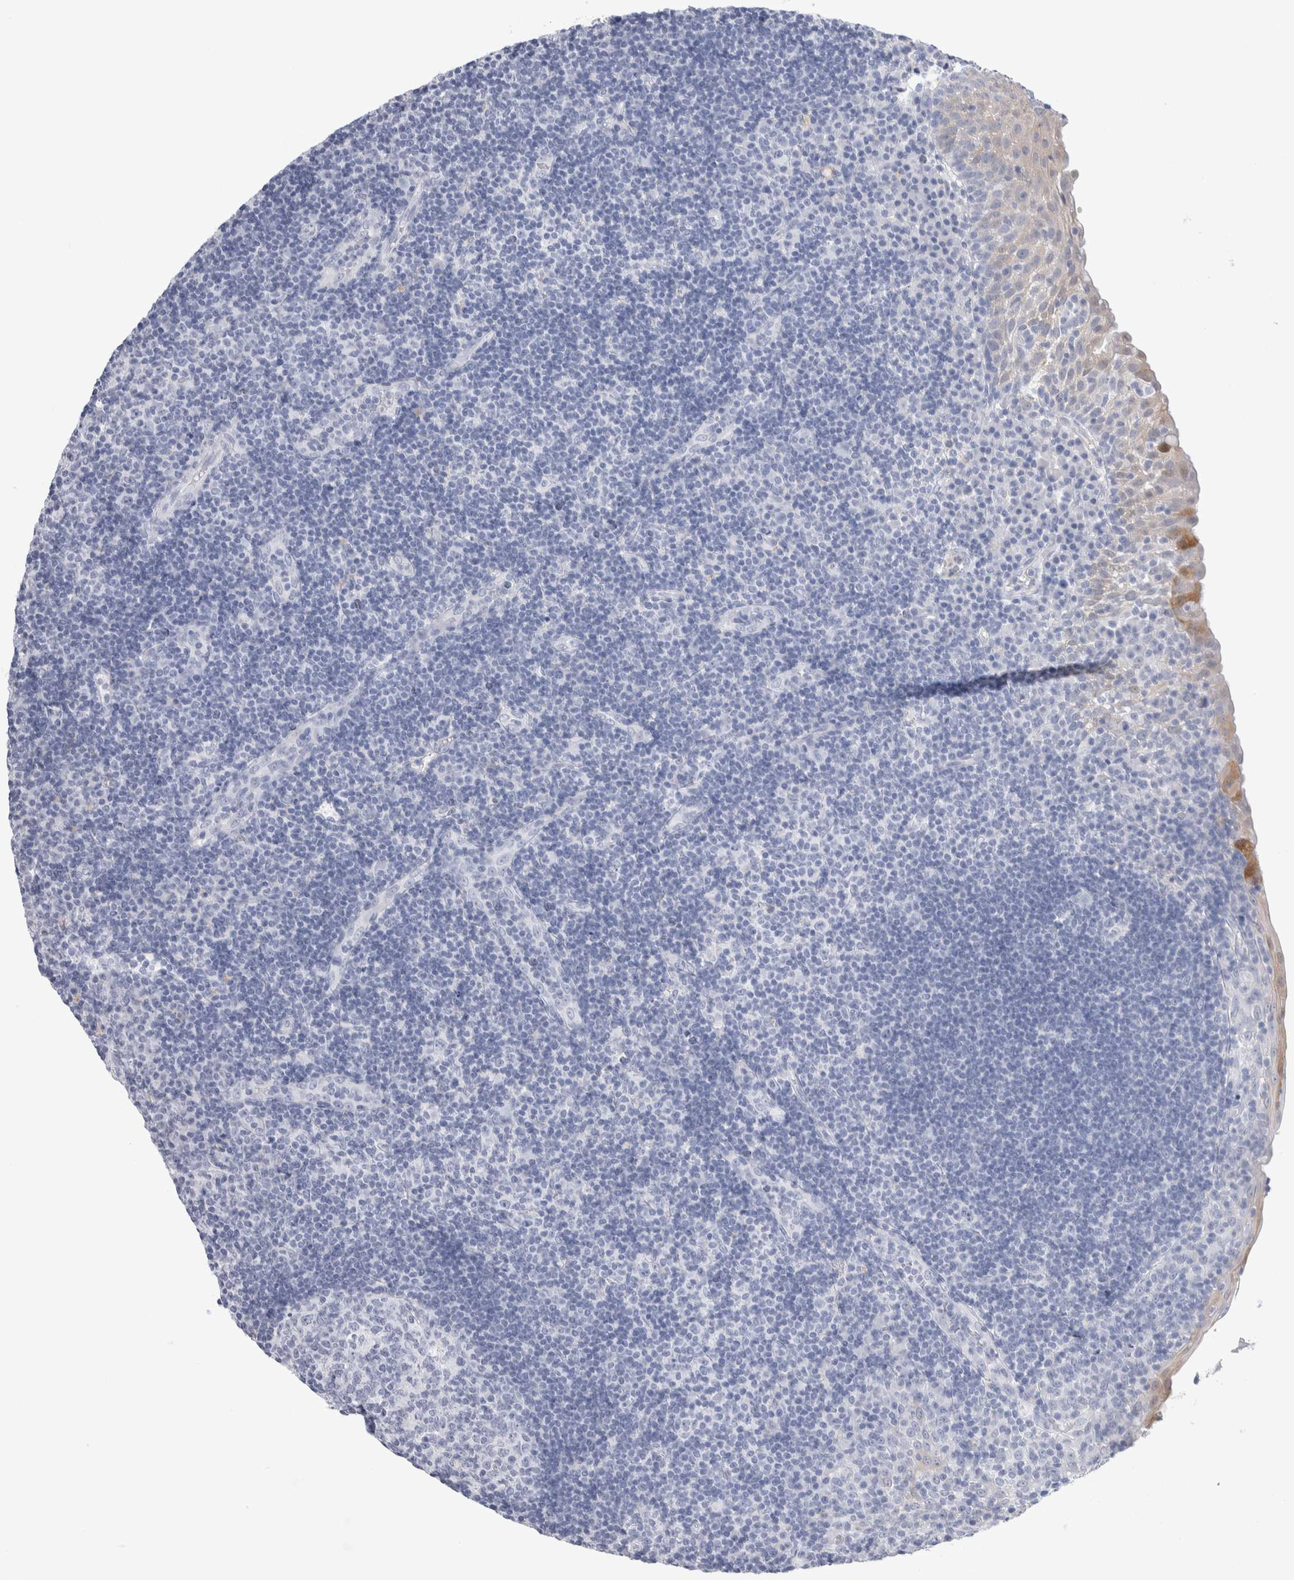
{"staining": {"intensity": "negative", "quantity": "none", "location": "none"}, "tissue": "tonsil", "cell_type": "Germinal center cells", "image_type": "normal", "snomed": [{"axis": "morphology", "description": "Normal tissue, NOS"}, {"axis": "topography", "description": "Tonsil"}], "caption": "This image is of unremarkable tonsil stained with immunohistochemistry to label a protein in brown with the nuclei are counter-stained blue. There is no staining in germinal center cells.", "gene": "GDA", "patient": {"sex": "female", "age": 40}}